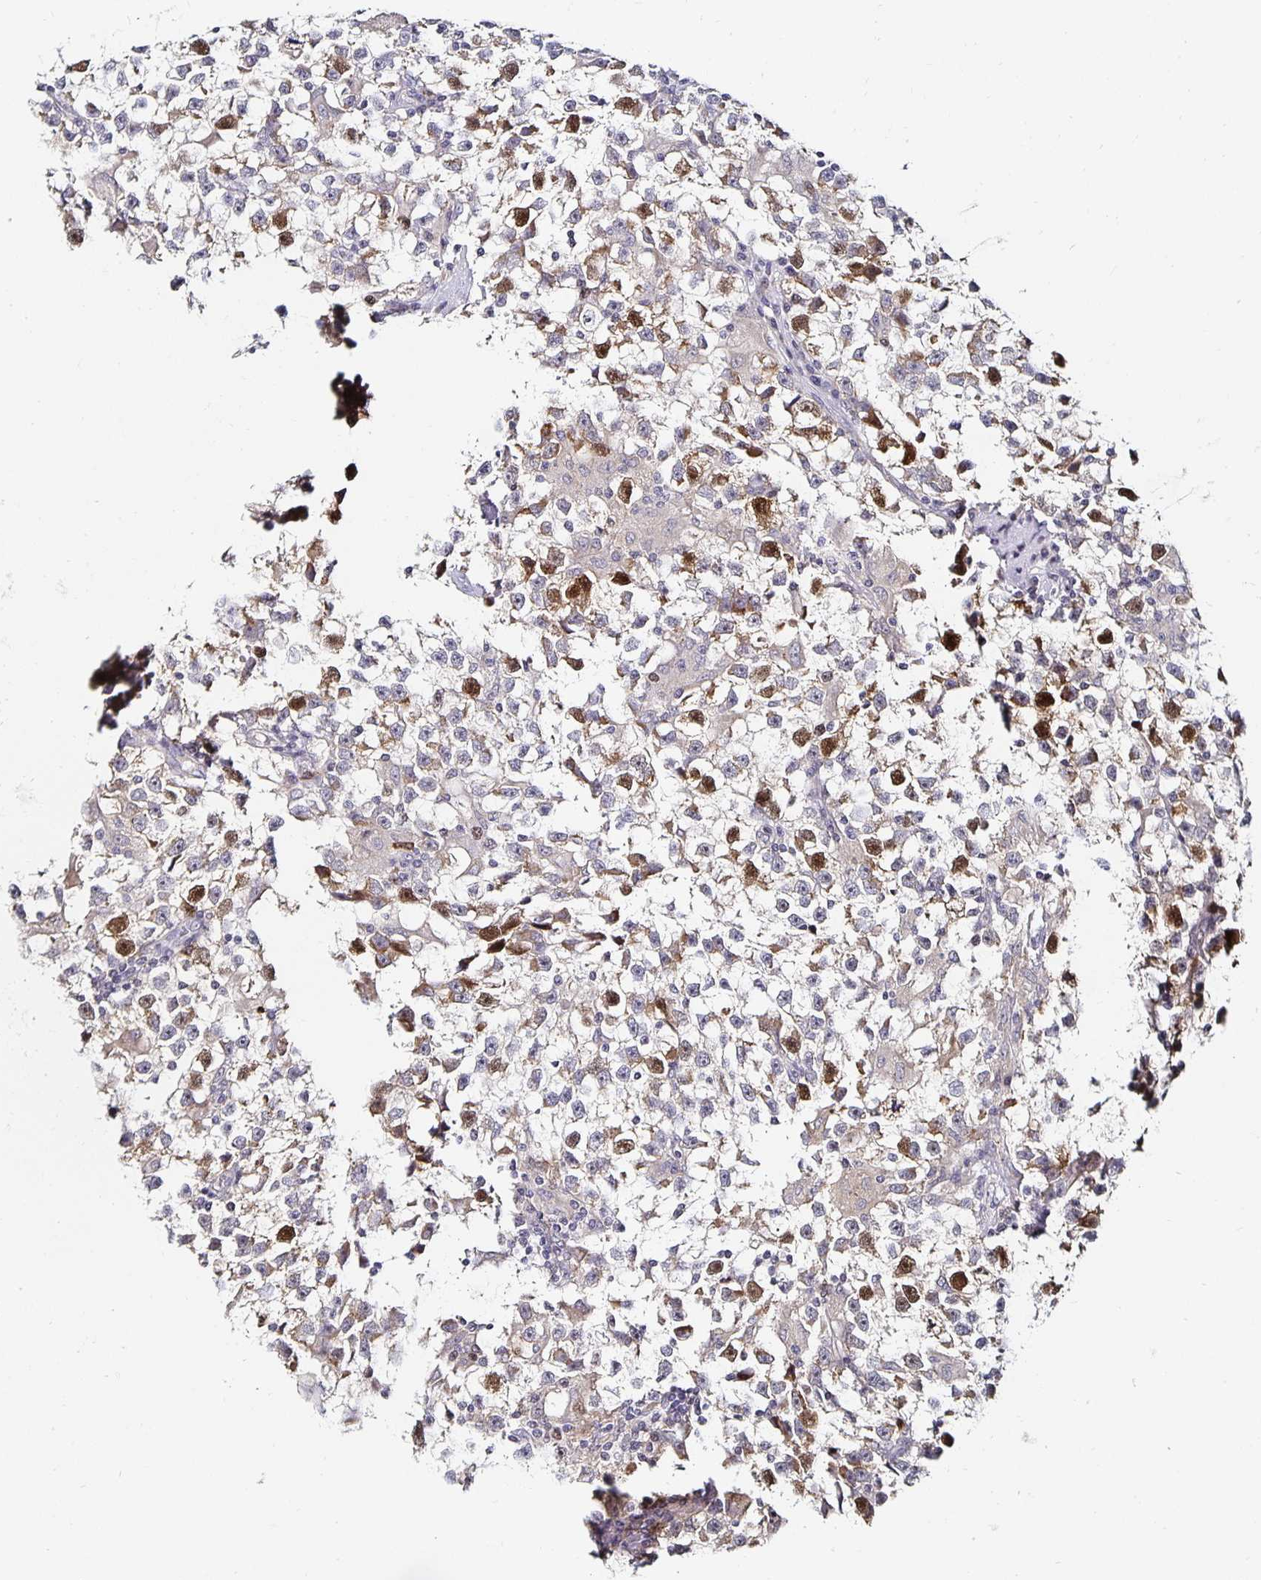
{"staining": {"intensity": "strong", "quantity": "<25%", "location": "nuclear"}, "tissue": "testis cancer", "cell_type": "Tumor cells", "image_type": "cancer", "snomed": [{"axis": "morphology", "description": "Seminoma, NOS"}, {"axis": "topography", "description": "Testis"}], "caption": "A brown stain shows strong nuclear positivity of a protein in seminoma (testis) tumor cells.", "gene": "ANLN", "patient": {"sex": "male", "age": 31}}